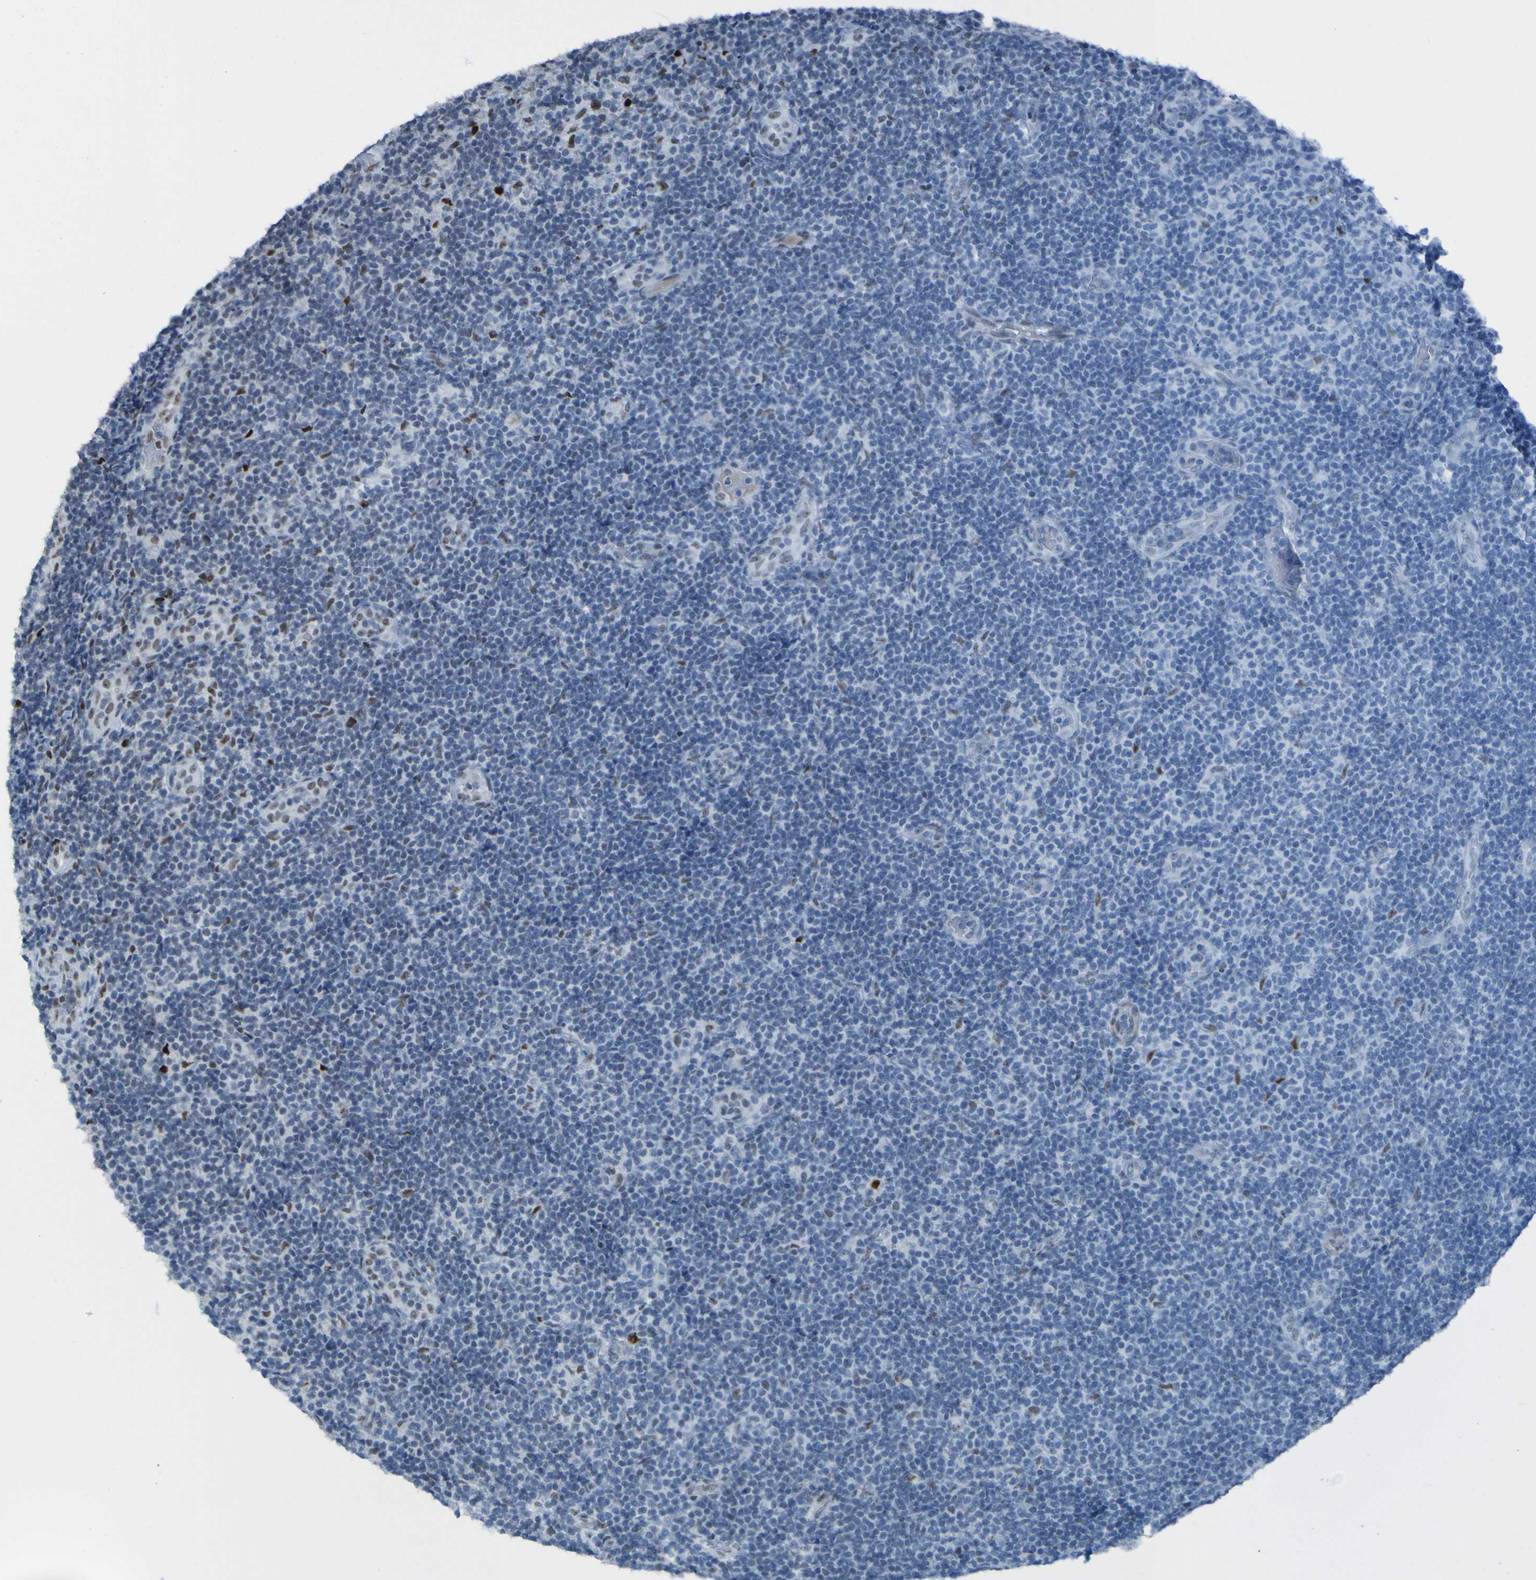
{"staining": {"intensity": "strong", "quantity": "<25%", "location": "nuclear"}, "tissue": "lymphoma", "cell_type": "Tumor cells", "image_type": "cancer", "snomed": [{"axis": "morphology", "description": "Malignant lymphoma, non-Hodgkin's type, Low grade"}, {"axis": "topography", "description": "Lymph node"}], "caption": "This is an image of immunohistochemistry (IHC) staining of malignant lymphoma, non-Hodgkin's type (low-grade), which shows strong expression in the nuclear of tumor cells.", "gene": "PHF2", "patient": {"sex": "male", "age": 83}}